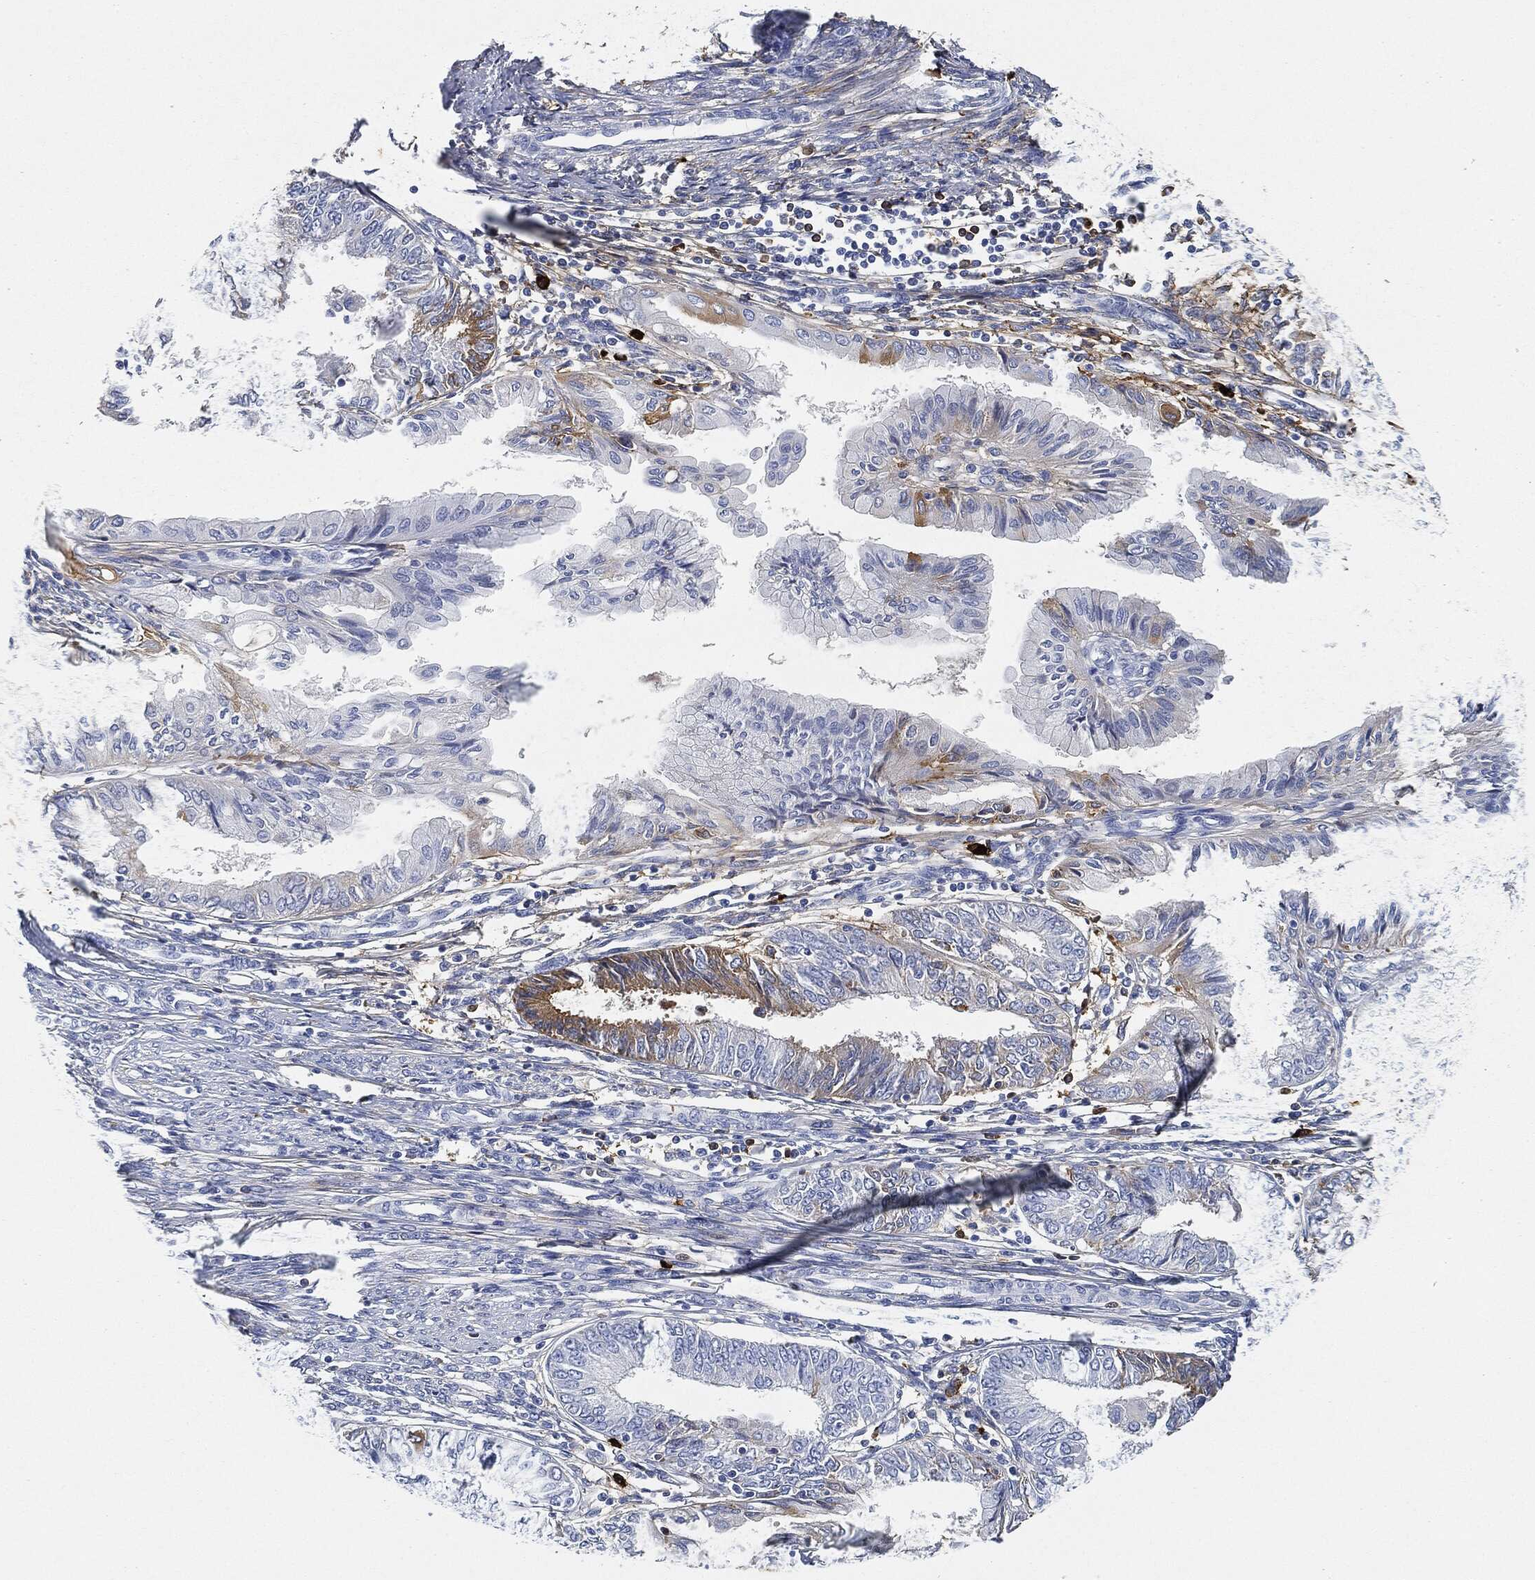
{"staining": {"intensity": "moderate", "quantity": "<25%", "location": "cytoplasmic/membranous"}, "tissue": "endometrial cancer", "cell_type": "Tumor cells", "image_type": "cancer", "snomed": [{"axis": "morphology", "description": "Adenocarcinoma, NOS"}, {"axis": "topography", "description": "Endometrium"}], "caption": "There is low levels of moderate cytoplasmic/membranous positivity in tumor cells of adenocarcinoma (endometrial), as demonstrated by immunohistochemical staining (brown color).", "gene": "IGLV6-57", "patient": {"sex": "female", "age": 68}}